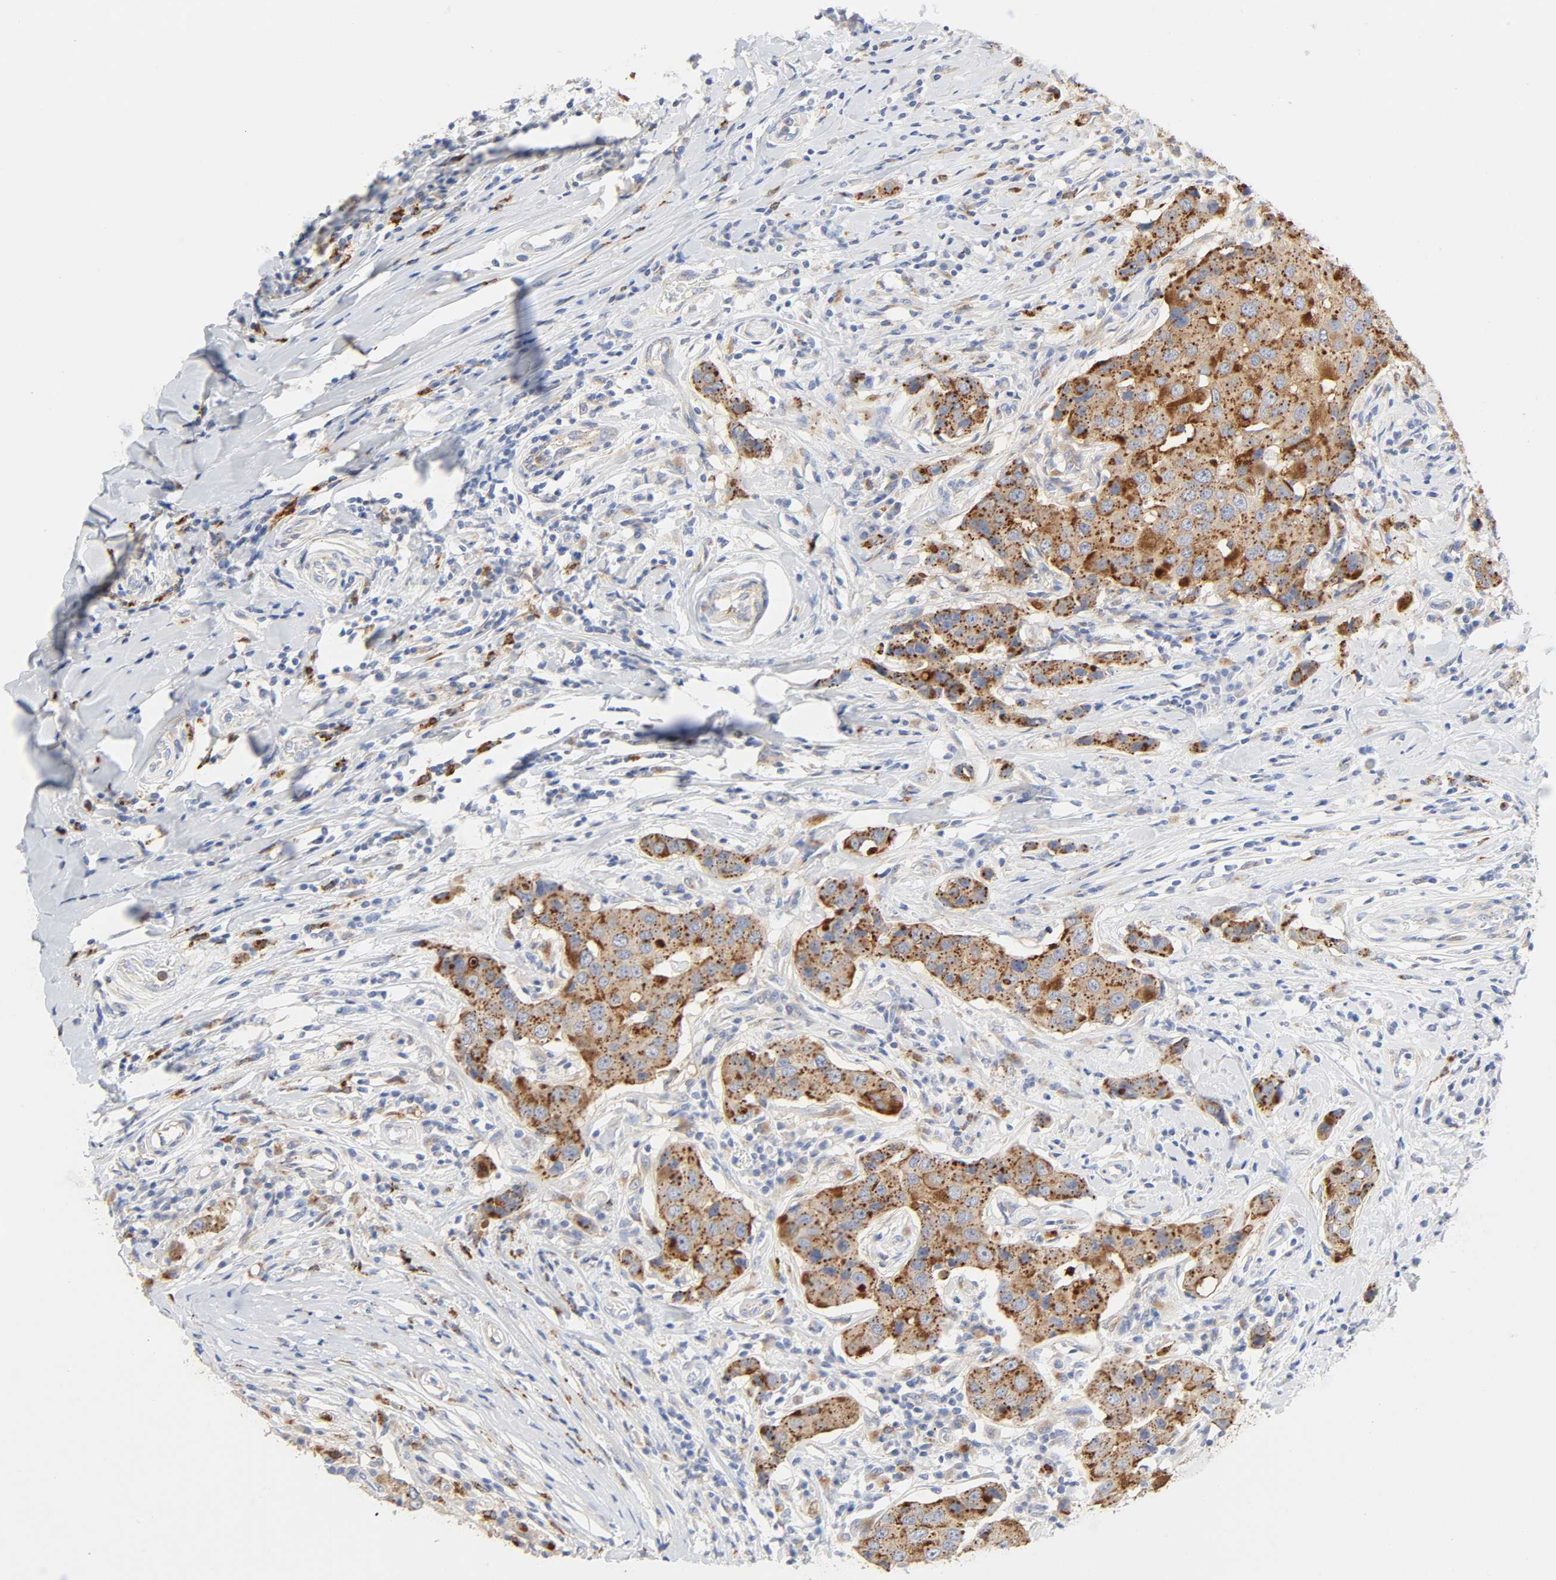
{"staining": {"intensity": "strong", "quantity": "25%-75%", "location": "cytoplasmic/membranous"}, "tissue": "breast cancer", "cell_type": "Tumor cells", "image_type": "cancer", "snomed": [{"axis": "morphology", "description": "Duct carcinoma"}, {"axis": "topography", "description": "Breast"}], "caption": "Immunohistochemistry (IHC) of human breast intraductal carcinoma reveals high levels of strong cytoplasmic/membranous staining in approximately 25%-75% of tumor cells. (DAB IHC, brown staining for protein, blue staining for nuclei).", "gene": "MAGEB17", "patient": {"sex": "female", "age": 27}}